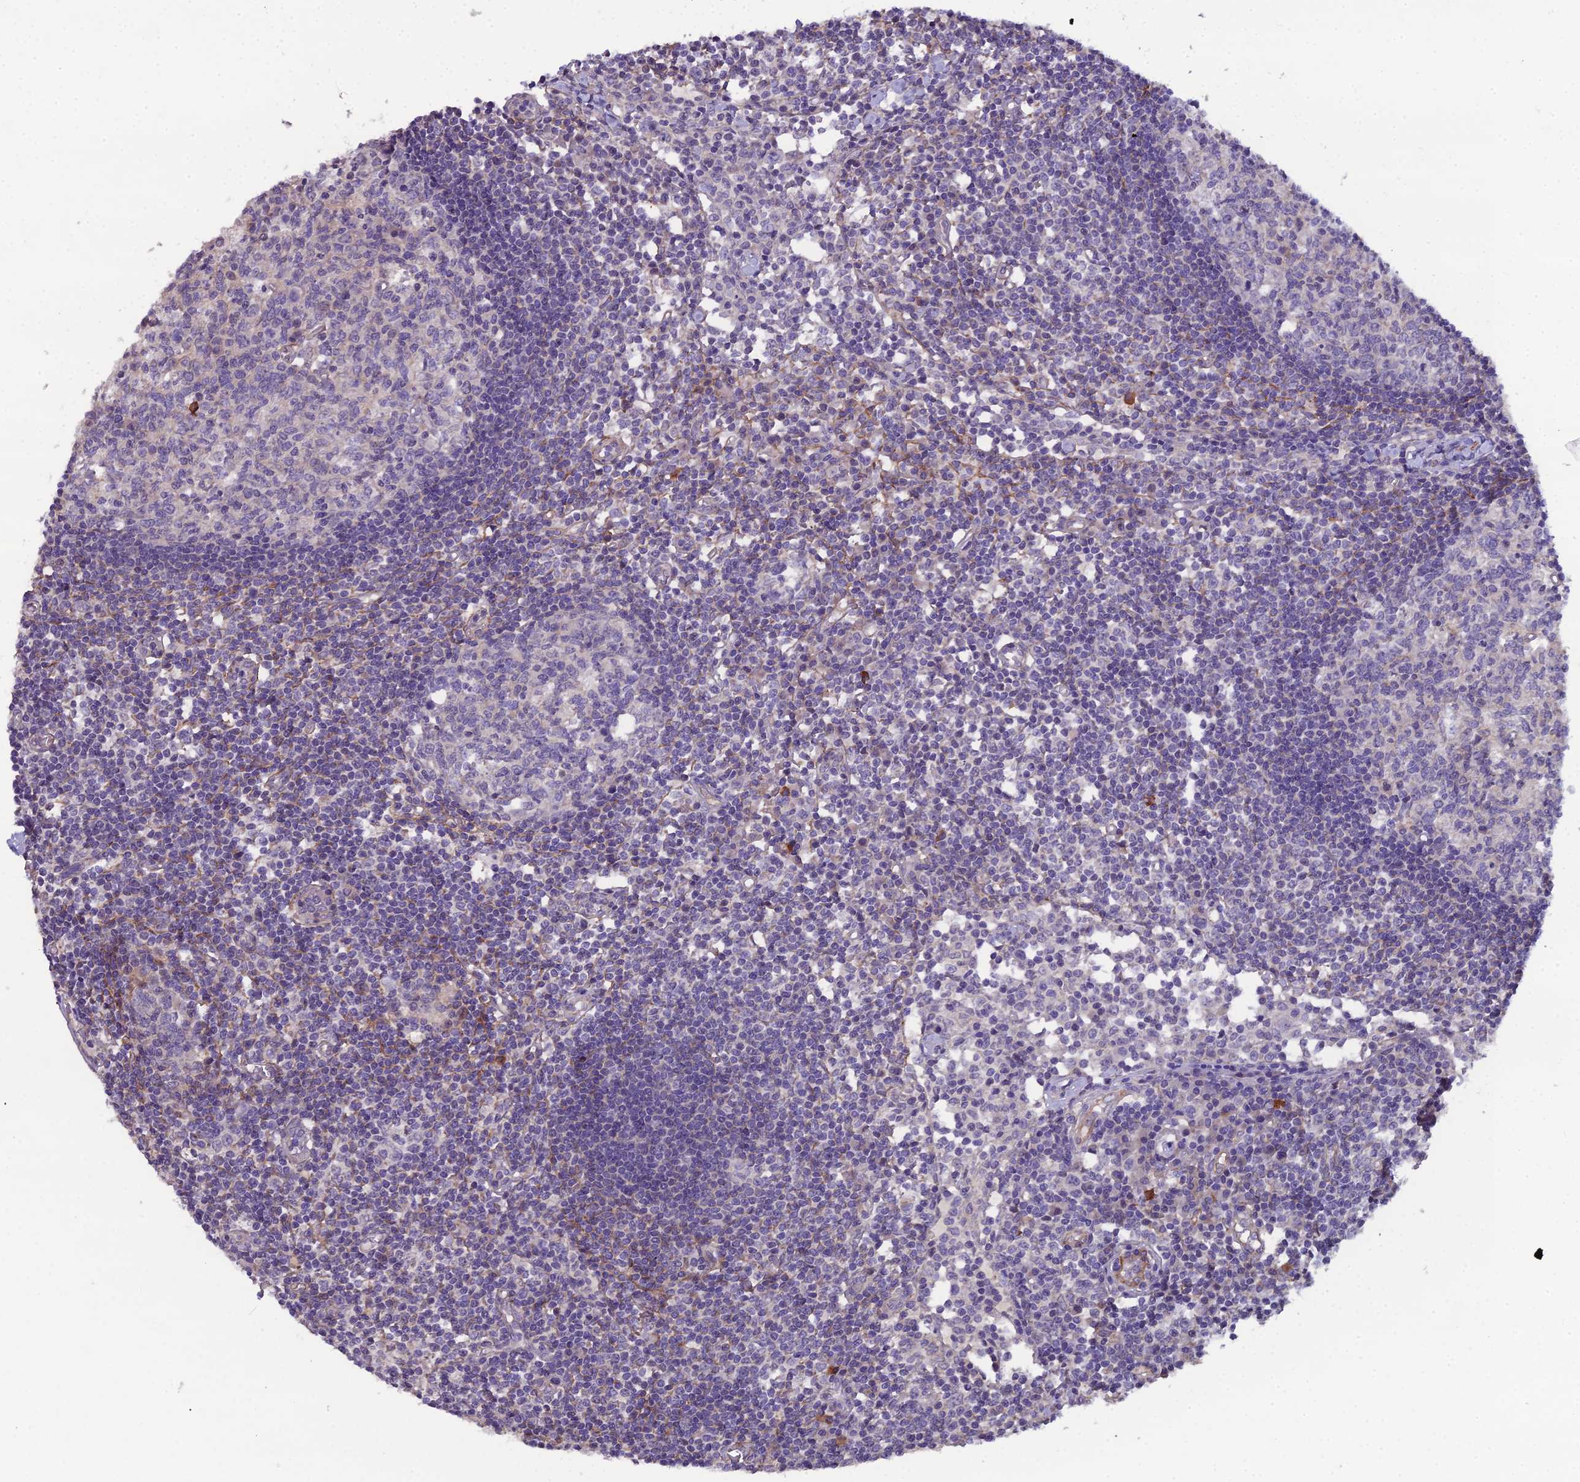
{"staining": {"intensity": "negative", "quantity": "none", "location": "none"}, "tissue": "lymph node", "cell_type": "Germinal center cells", "image_type": "normal", "snomed": [{"axis": "morphology", "description": "Normal tissue, NOS"}, {"axis": "topography", "description": "Lymph node"}], "caption": "A high-resolution micrograph shows immunohistochemistry staining of benign lymph node, which demonstrates no significant staining in germinal center cells. Brightfield microscopy of IHC stained with DAB (3,3'-diaminobenzidine) (brown) and hematoxylin (blue), captured at high magnification.", "gene": "CFAP47", "patient": {"sex": "female", "age": 55}}